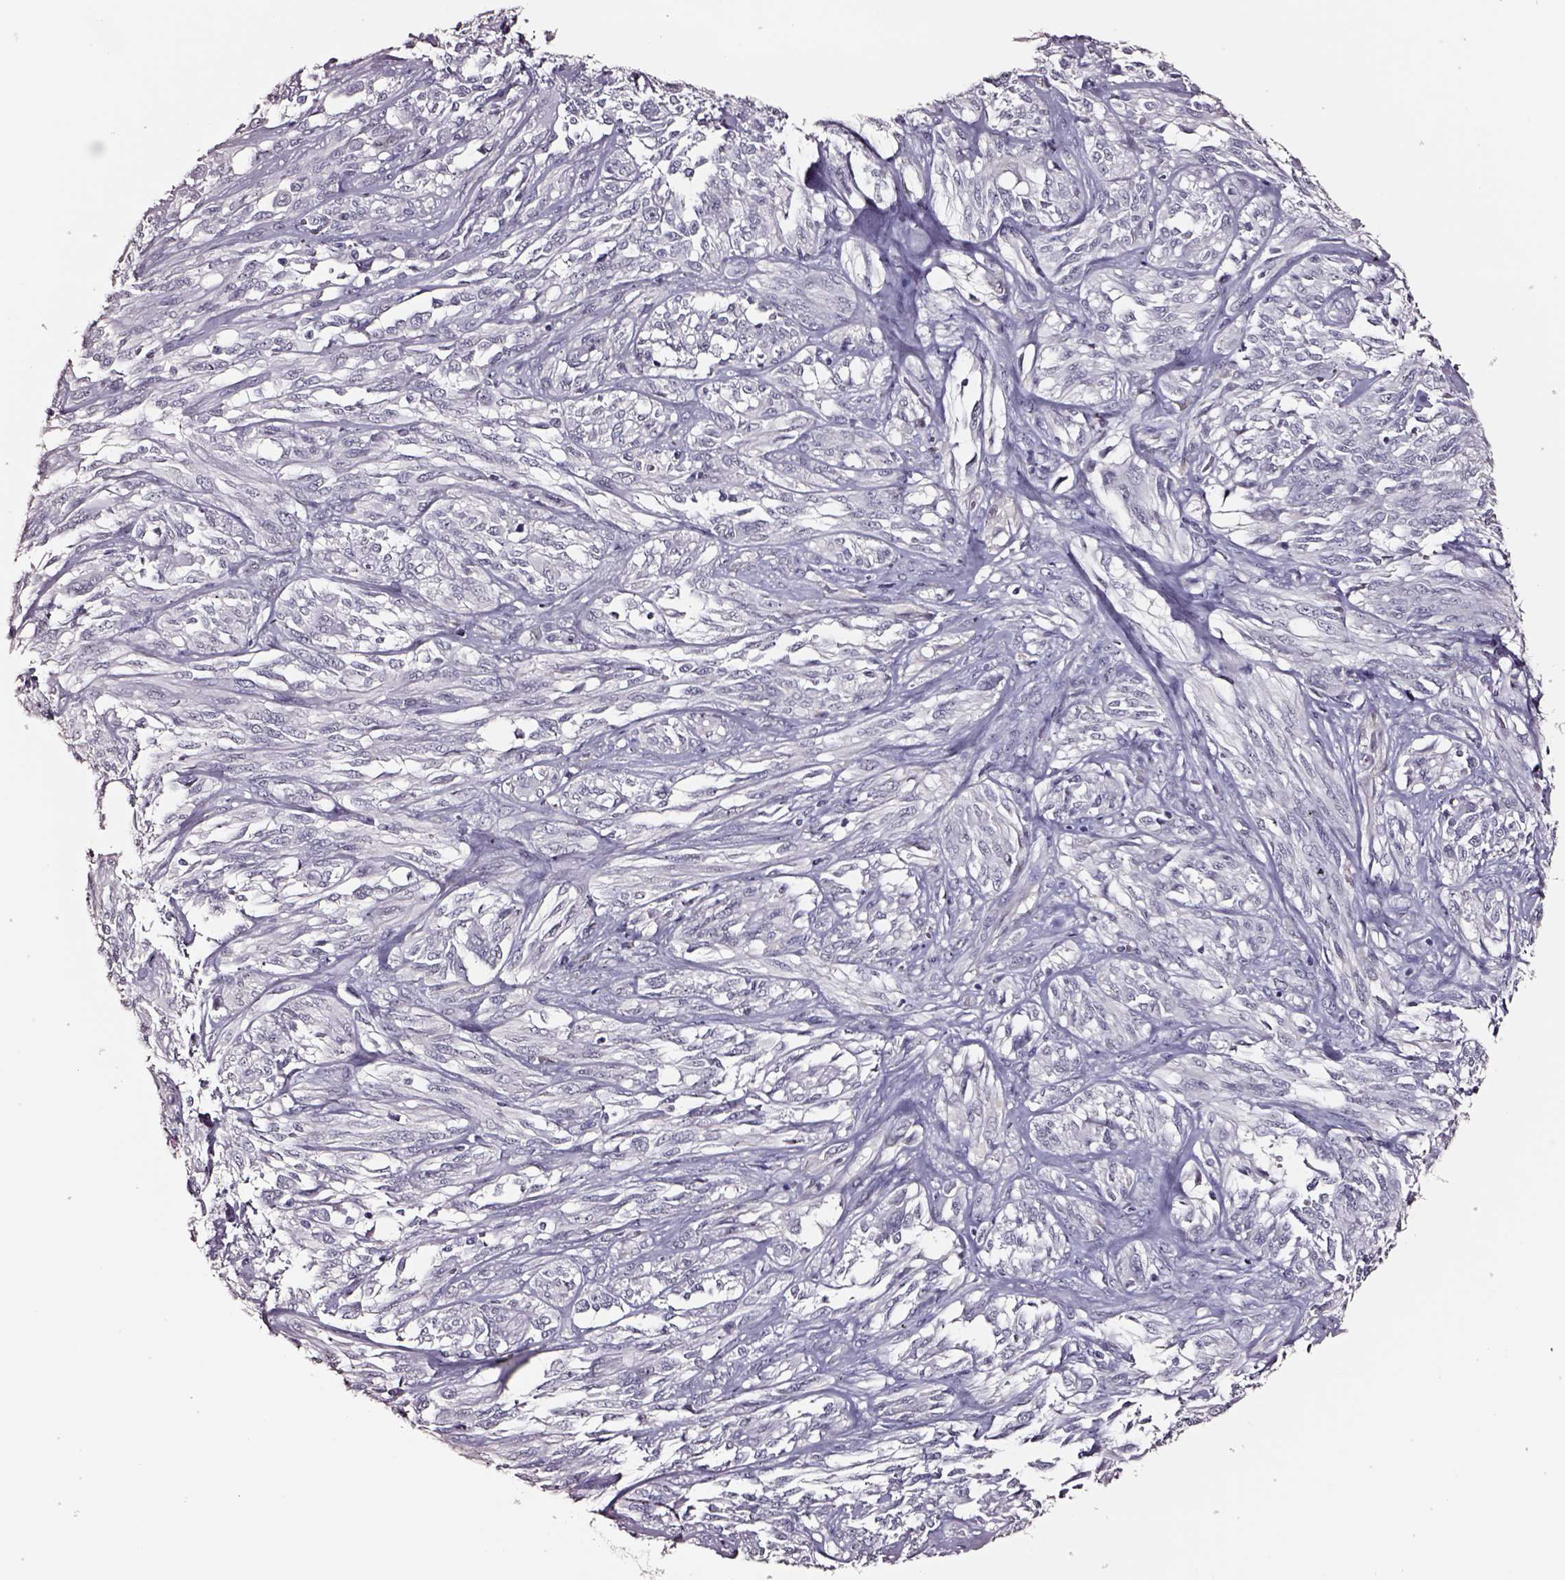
{"staining": {"intensity": "negative", "quantity": "none", "location": "none"}, "tissue": "melanoma", "cell_type": "Tumor cells", "image_type": "cancer", "snomed": [{"axis": "morphology", "description": "Malignant melanoma, NOS"}, {"axis": "topography", "description": "Skin"}], "caption": "High power microscopy image of an immunohistochemistry (IHC) histopathology image of malignant melanoma, revealing no significant staining in tumor cells.", "gene": "SMIM17", "patient": {"sex": "female", "age": 91}}